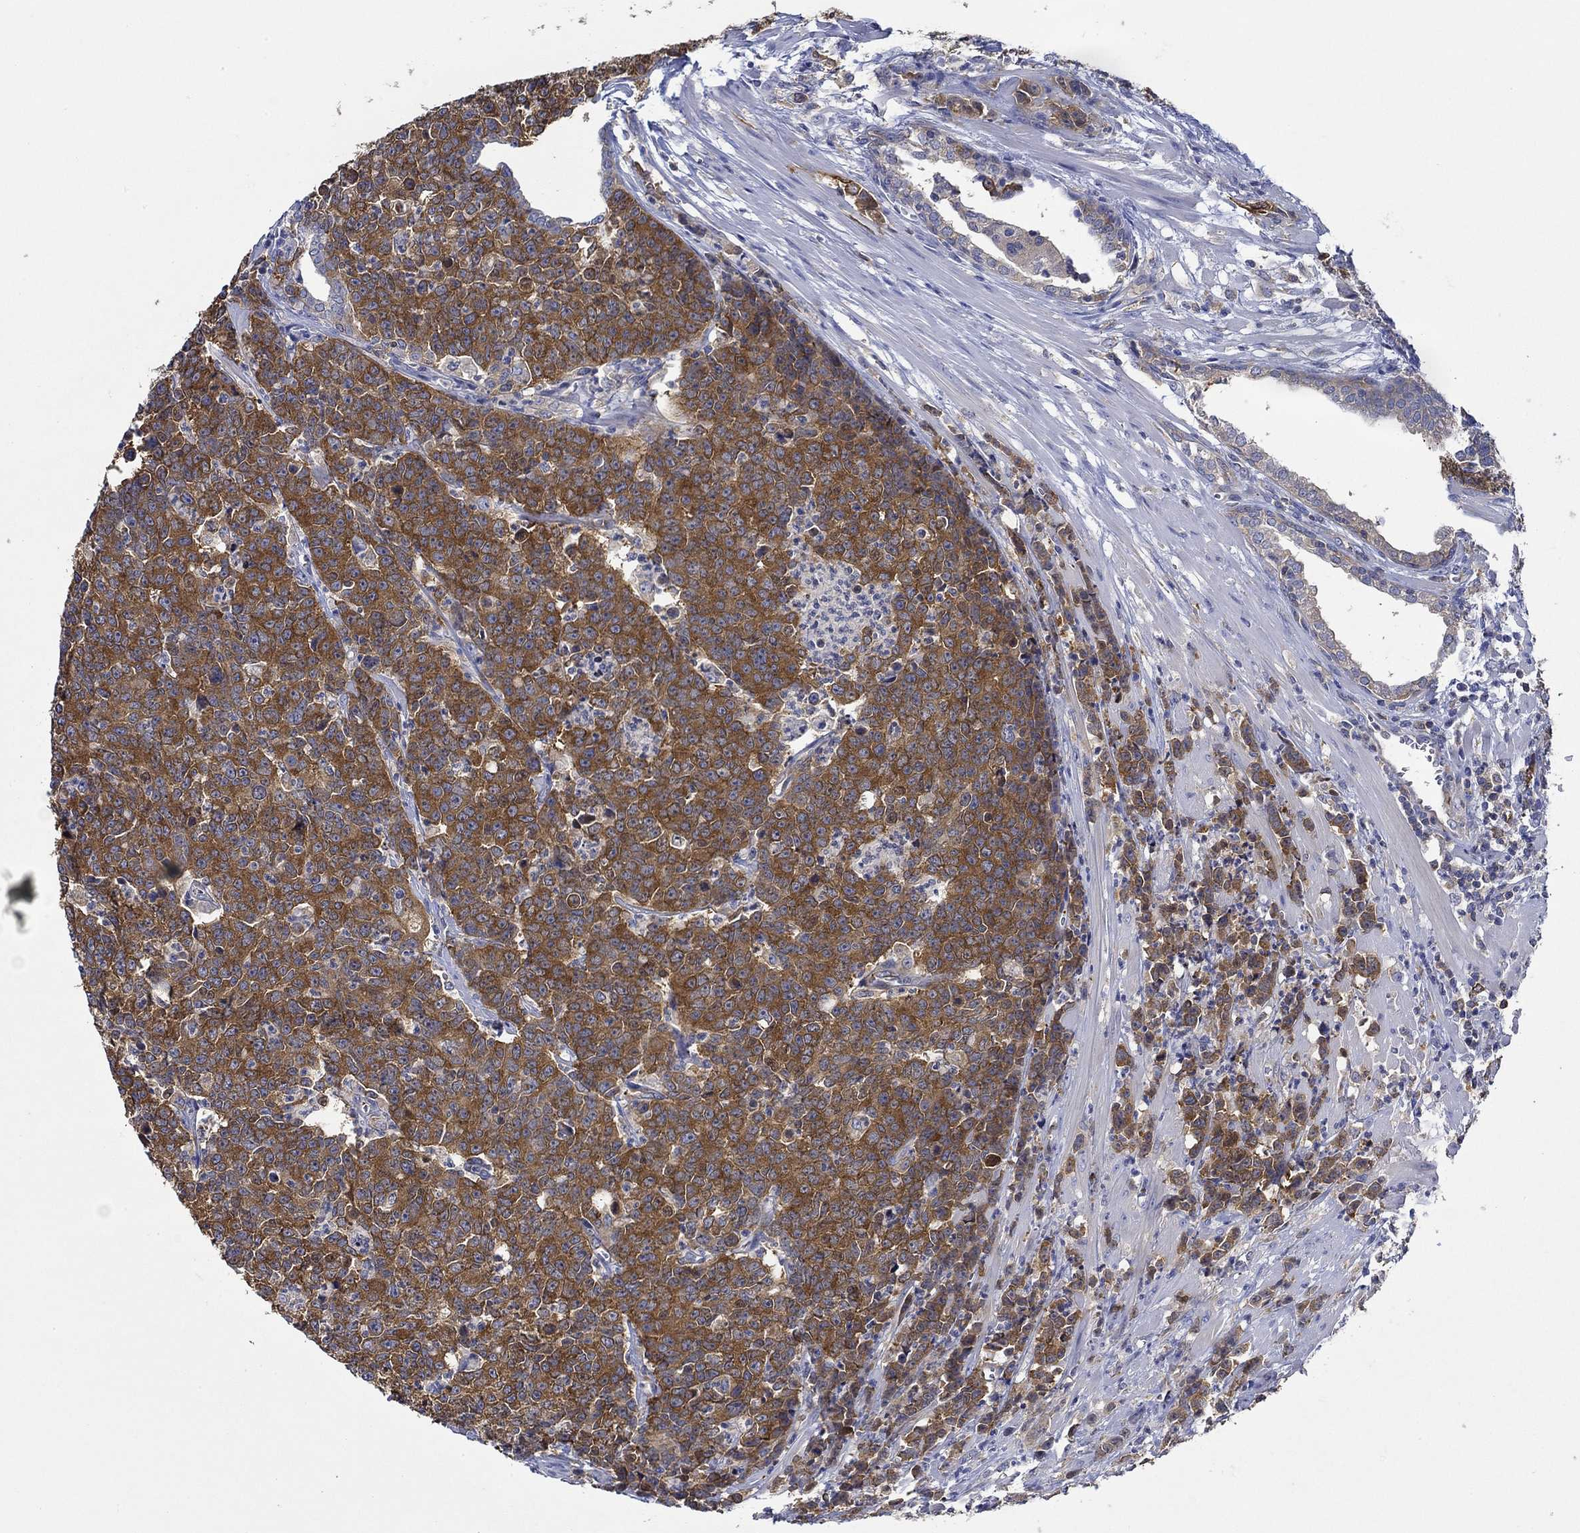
{"staining": {"intensity": "strong", "quantity": ">75%", "location": "cytoplasmic/membranous"}, "tissue": "prostate cancer", "cell_type": "Tumor cells", "image_type": "cancer", "snomed": [{"axis": "morphology", "description": "Adenocarcinoma, NOS"}, {"axis": "topography", "description": "Prostate"}], "caption": "Immunohistochemistry image of human adenocarcinoma (prostate) stained for a protein (brown), which demonstrates high levels of strong cytoplasmic/membranous expression in approximately >75% of tumor cells.", "gene": "SLC27A3", "patient": {"sex": "male", "age": 67}}